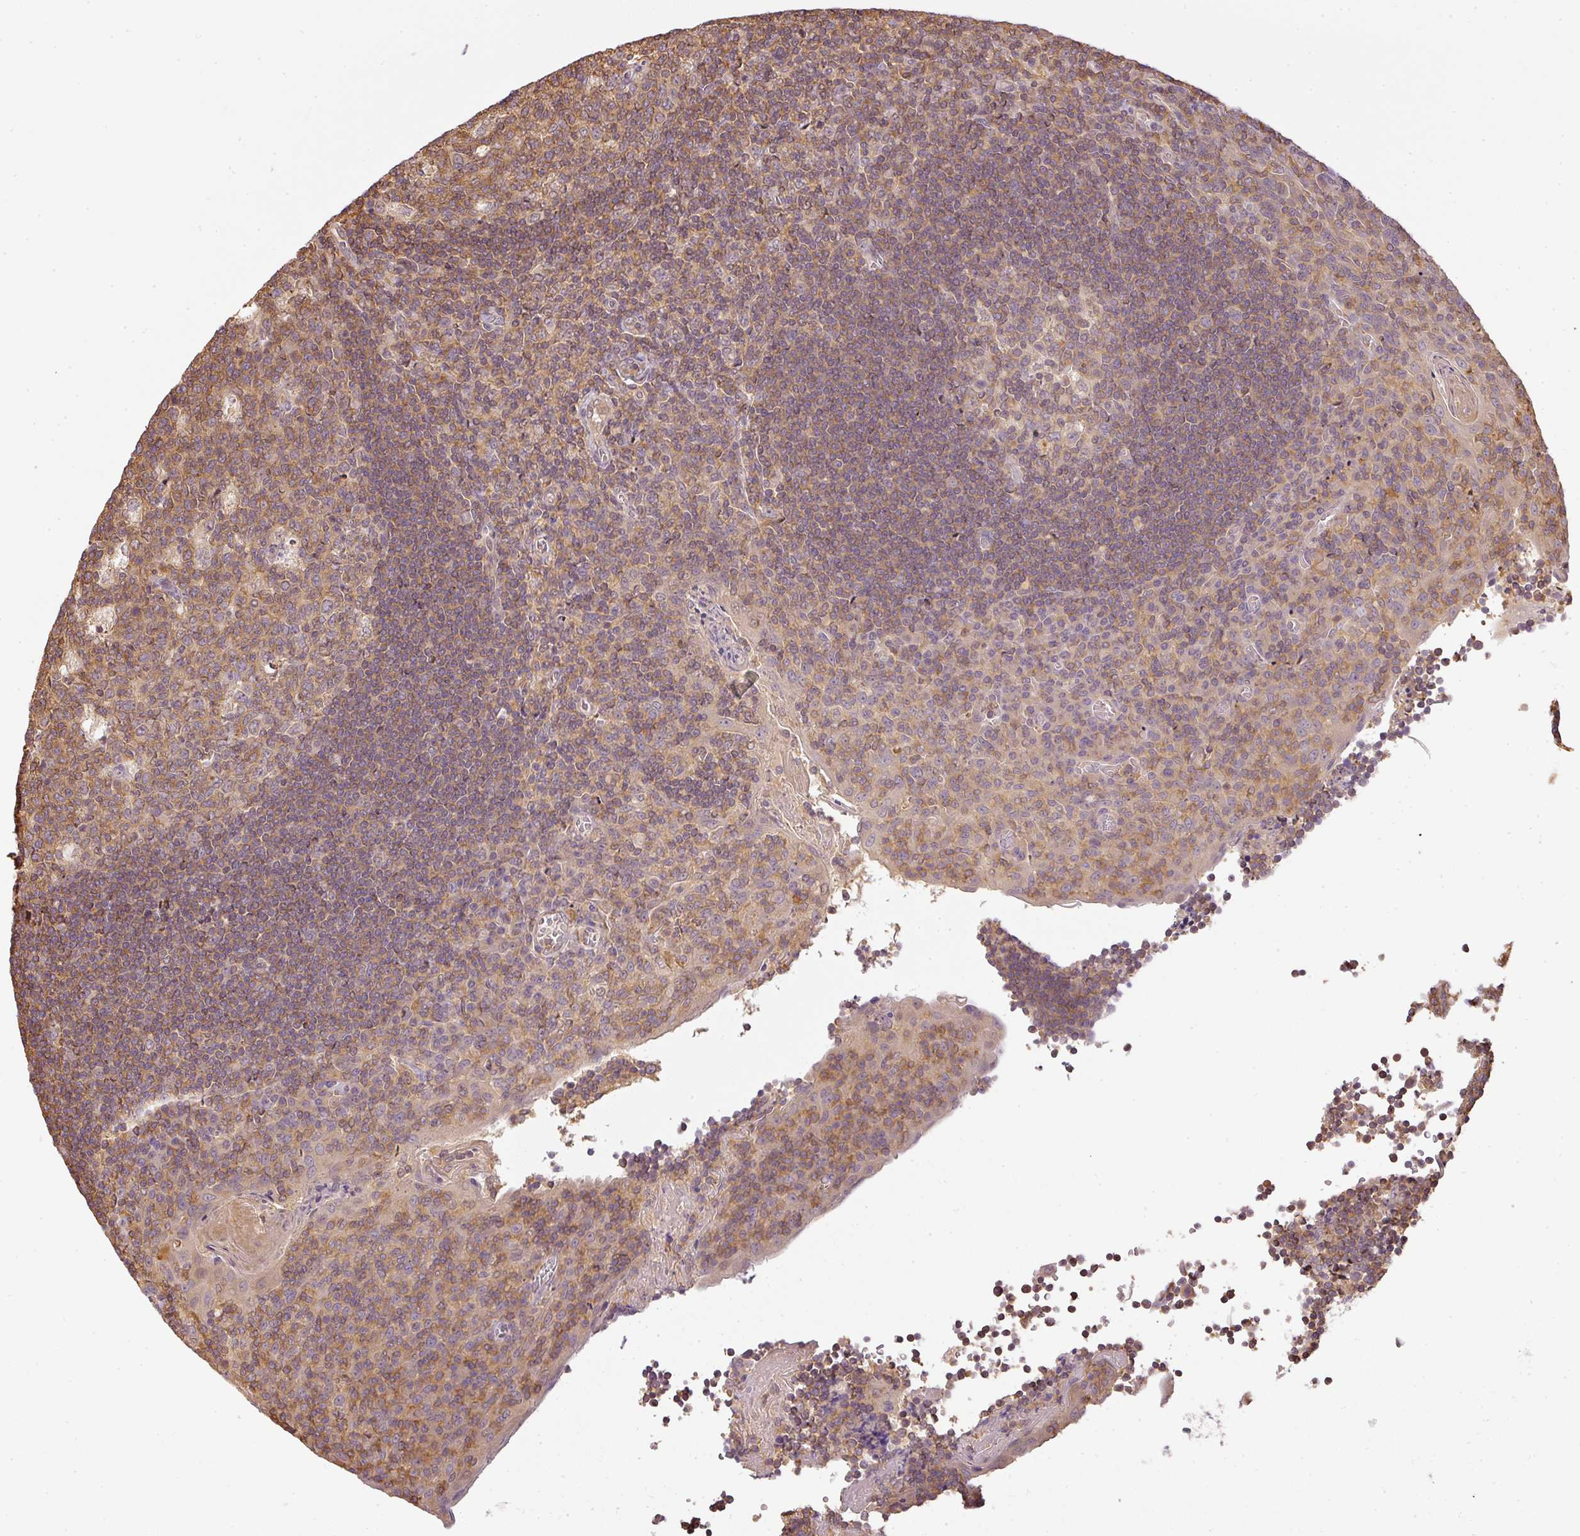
{"staining": {"intensity": "moderate", "quantity": "25%-75%", "location": "cytoplasmic/membranous"}, "tissue": "tonsil", "cell_type": "Germinal center cells", "image_type": "normal", "snomed": [{"axis": "morphology", "description": "Normal tissue, NOS"}, {"axis": "topography", "description": "Tonsil"}], "caption": "Immunohistochemistry photomicrograph of unremarkable human tonsil stained for a protein (brown), which displays medium levels of moderate cytoplasmic/membranous expression in about 25%-75% of germinal center cells.", "gene": "TCL1B", "patient": {"sex": "male", "age": 17}}